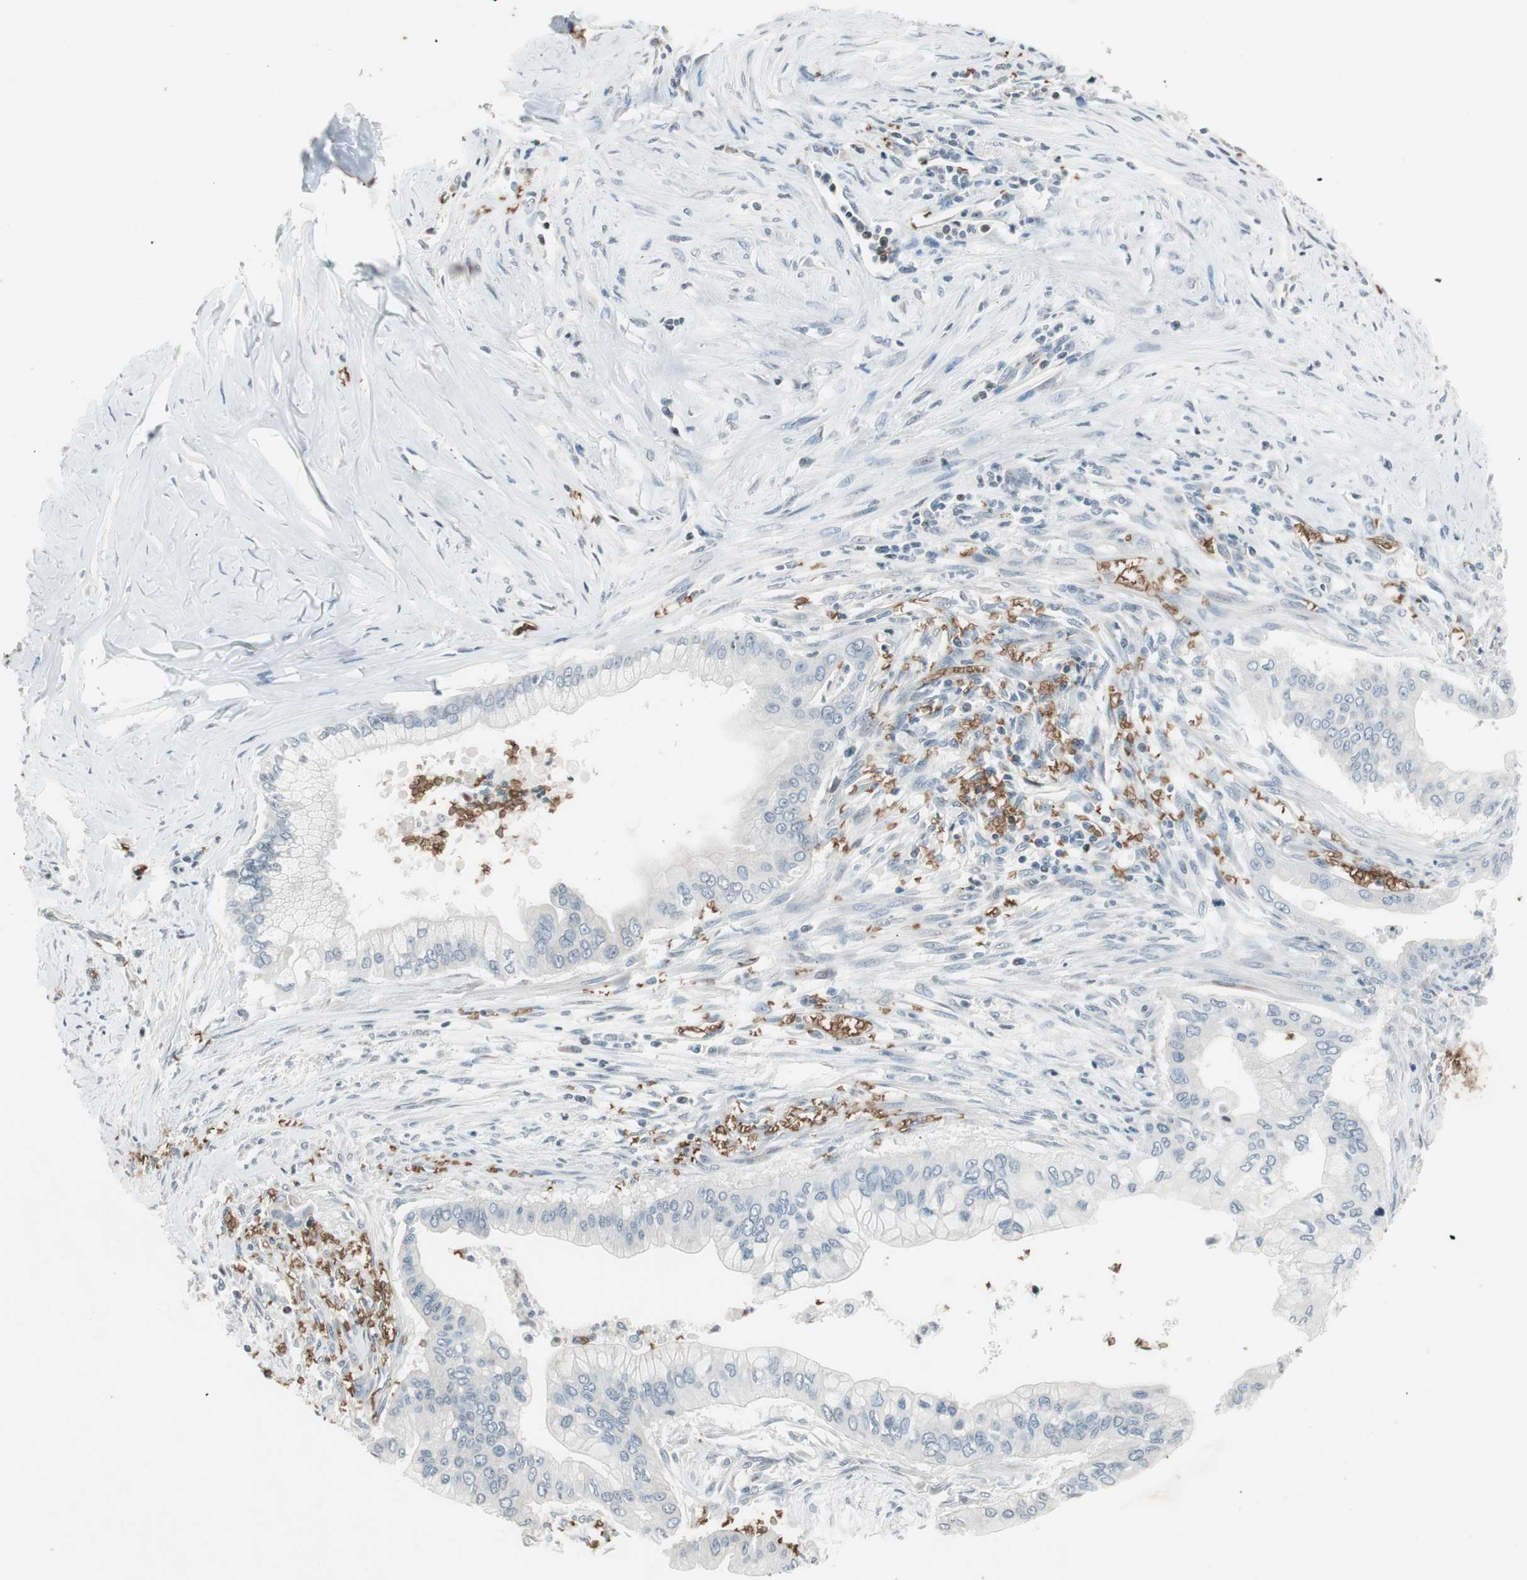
{"staining": {"intensity": "negative", "quantity": "none", "location": "none"}, "tissue": "pancreatic cancer", "cell_type": "Tumor cells", "image_type": "cancer", "snomed": [{"axis": "morphology", "description": "Adenocarcinoma, NOS"}, {"axis": "topography", "description": "Pancreas"}], "caption": "A photomicrograph of human pancreatic adenocarcinoma is negative for staining in tumor cells. (DAB (3,3'-diaminobenzidine) immunohistochemistry (IHC), high magnification).", "gene": "GYPC", "patient": {"sex": "male", "age": 59}}